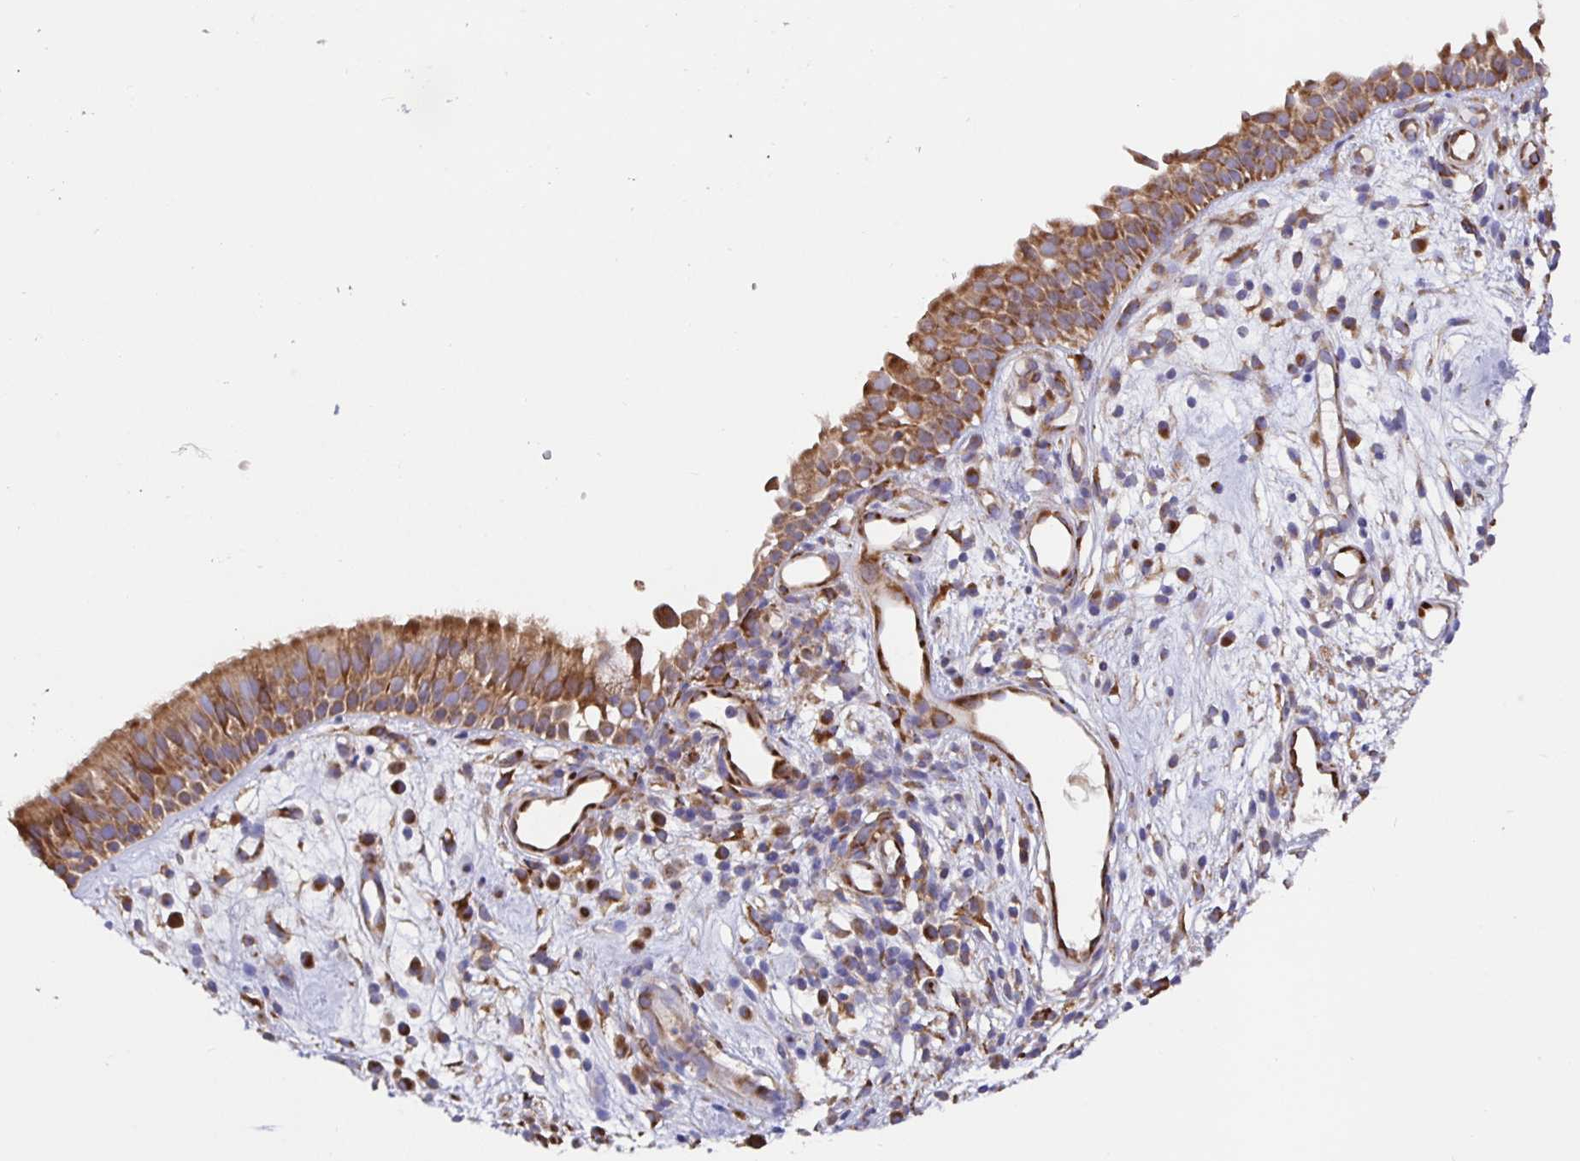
{"staining": {"intensity": "moderate", "quantity": ">75%", "location": "cytoplasmic/membranous"}, "tissue": "nasopharynx", "cell_type": "Respiratory epithelial cells", "image_type": "normal", "snomed": [{"axis": "morphology", "description": "Normal tissue, NOS"}, {"axis": "morphology", "description": "Inflammation, NOS"}, {"axis": "topography", "description": "Nasopharynx"}], "caption": "Respiratory epithelial cells demonstrate medium levels of moderate cytoplasmic/membranous expression in approximately >75% of cells in benign nasopharynx.", "gene": "MAOA", "patient": {"sex": "male", "age": 54}}